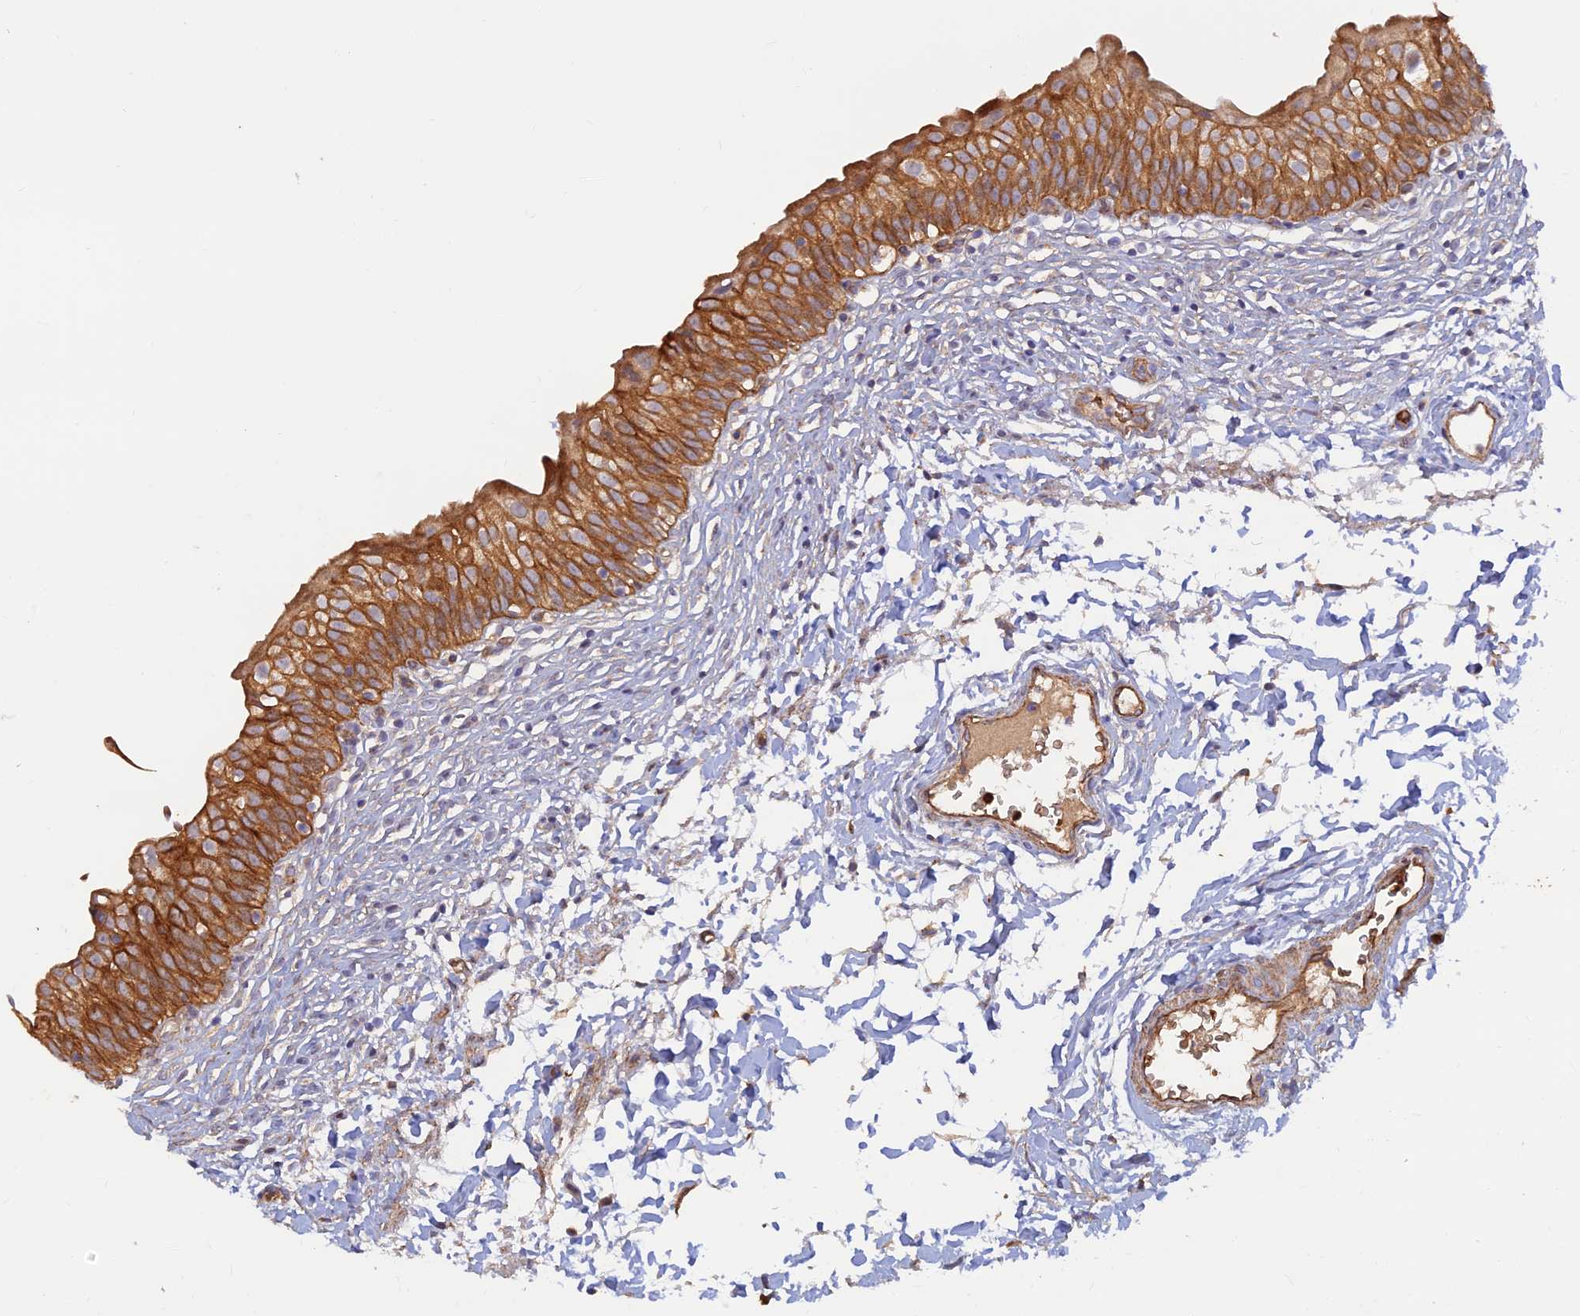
{"staining": {"intensity": "moderate", "quantity": ">75%", "location": "cytoplasmic/membranous"}, "tissue": "urinary bladder", "cell_type": "Urothelial cells", "image_type": "normal", "snomed": [{"axis": "morphology", "description": "Normal tissue, NOS"}, {"axis": "topography", "description": "Urinary bladder"}], "caption": "A brown stain highlights moderate cytoplasmic/membranous positivity of a protein in urothelial cells of benign human urinary bladder. (IHC, brightfield microscopy, high magnification).", "gene": "GMCL1", "patient": {"sex": "male", "age": 55}}